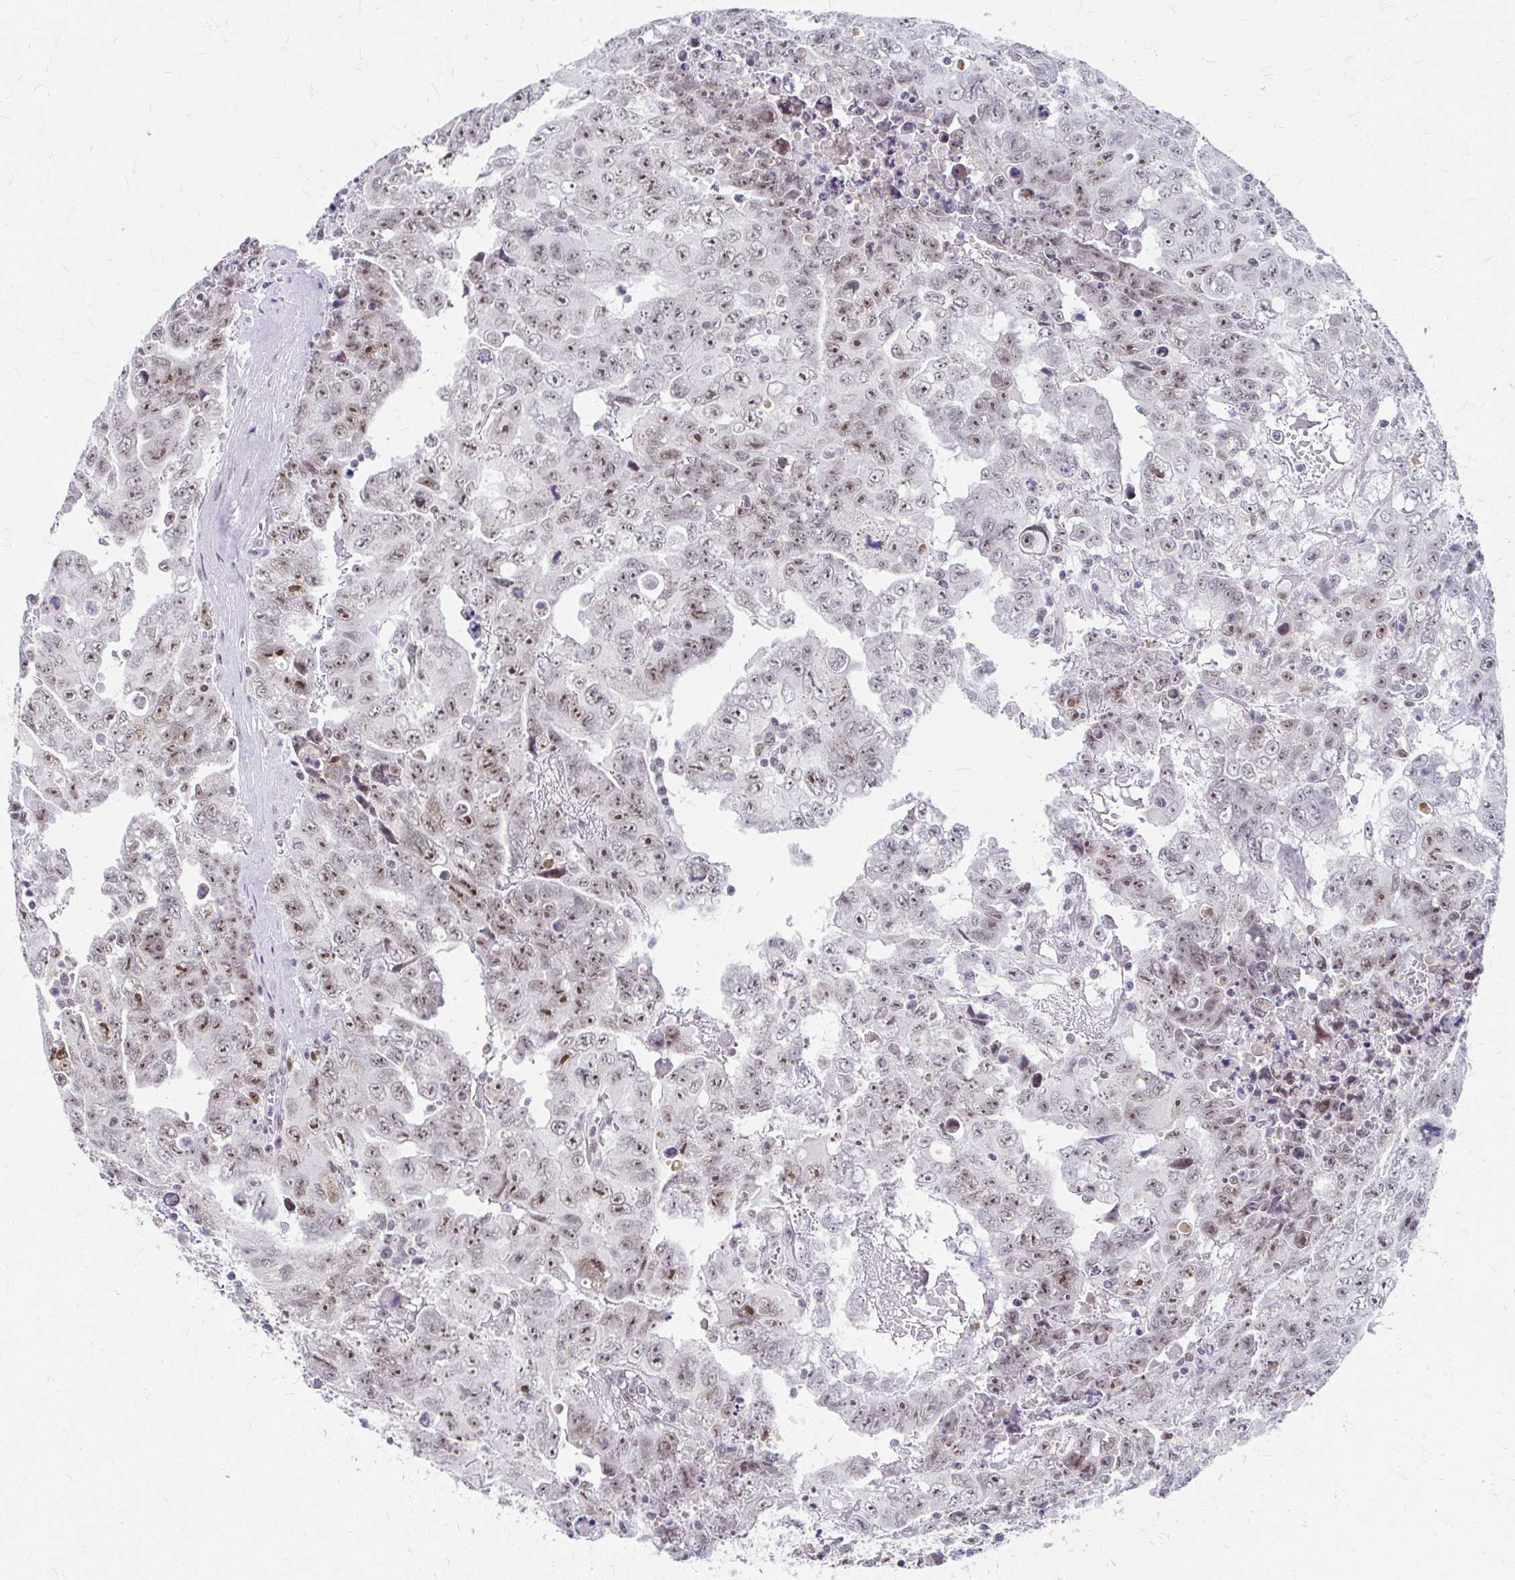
{"staining": {"intensity": "moderate", "quantity": ">75%", "location": "nuclear"}, "tissue": "testis cancer", "cell_type": "Tumor cells", "image_type": "cancer", "snomed": [{"axis": "morphology", "description": "Carcinoma, Embryonal, NOS"}, {"axis": "topography", "description": "Testis"}], "caption": "This is a photomicrograph of IHC staining of testis embryonal carcinoma, which shows moderate staining in the nuclear of tumor cells.", "gene": "GTF2H1", "patient": {"sex": "male", "age": 24}}